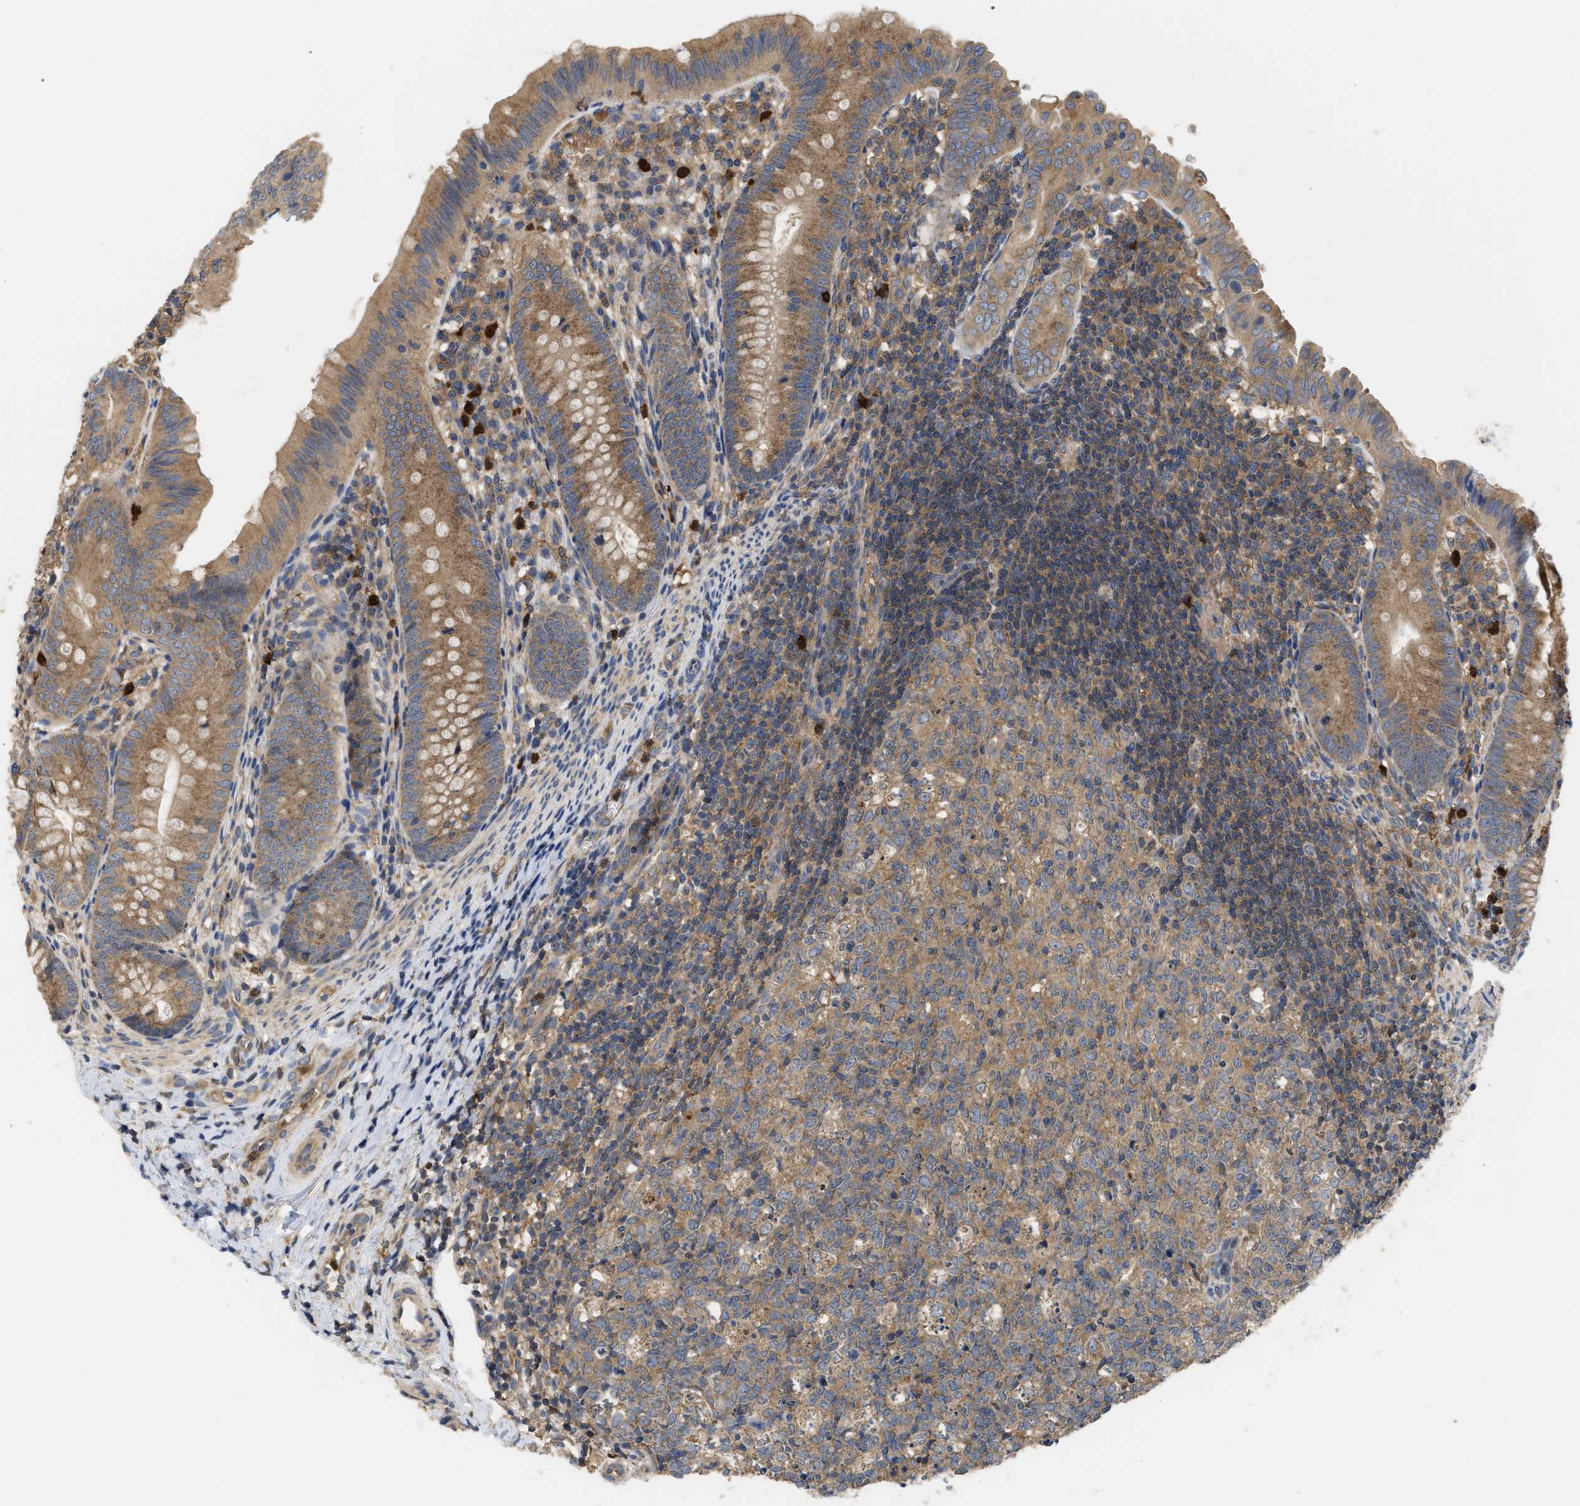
{"staining": {"intensity": "moderate", "quantity": ">75%", "location": "cytoplasmic/membranous"}, "tissue": "appendix", "cell_type": "Glandular cells", "image_type": "normal", "snomed": [{"axis": "morphology", "description": "Normal tissue, NOS"}, {"axis": "topography", "description": "Appendix"}], "caption": "A brown stain highlights moderate cytoplasmic/membranous expression of a protein in glandular cells of benign human appendix.", "gene": "RNF216", "patient": {"sex": "male", "age": 1}}